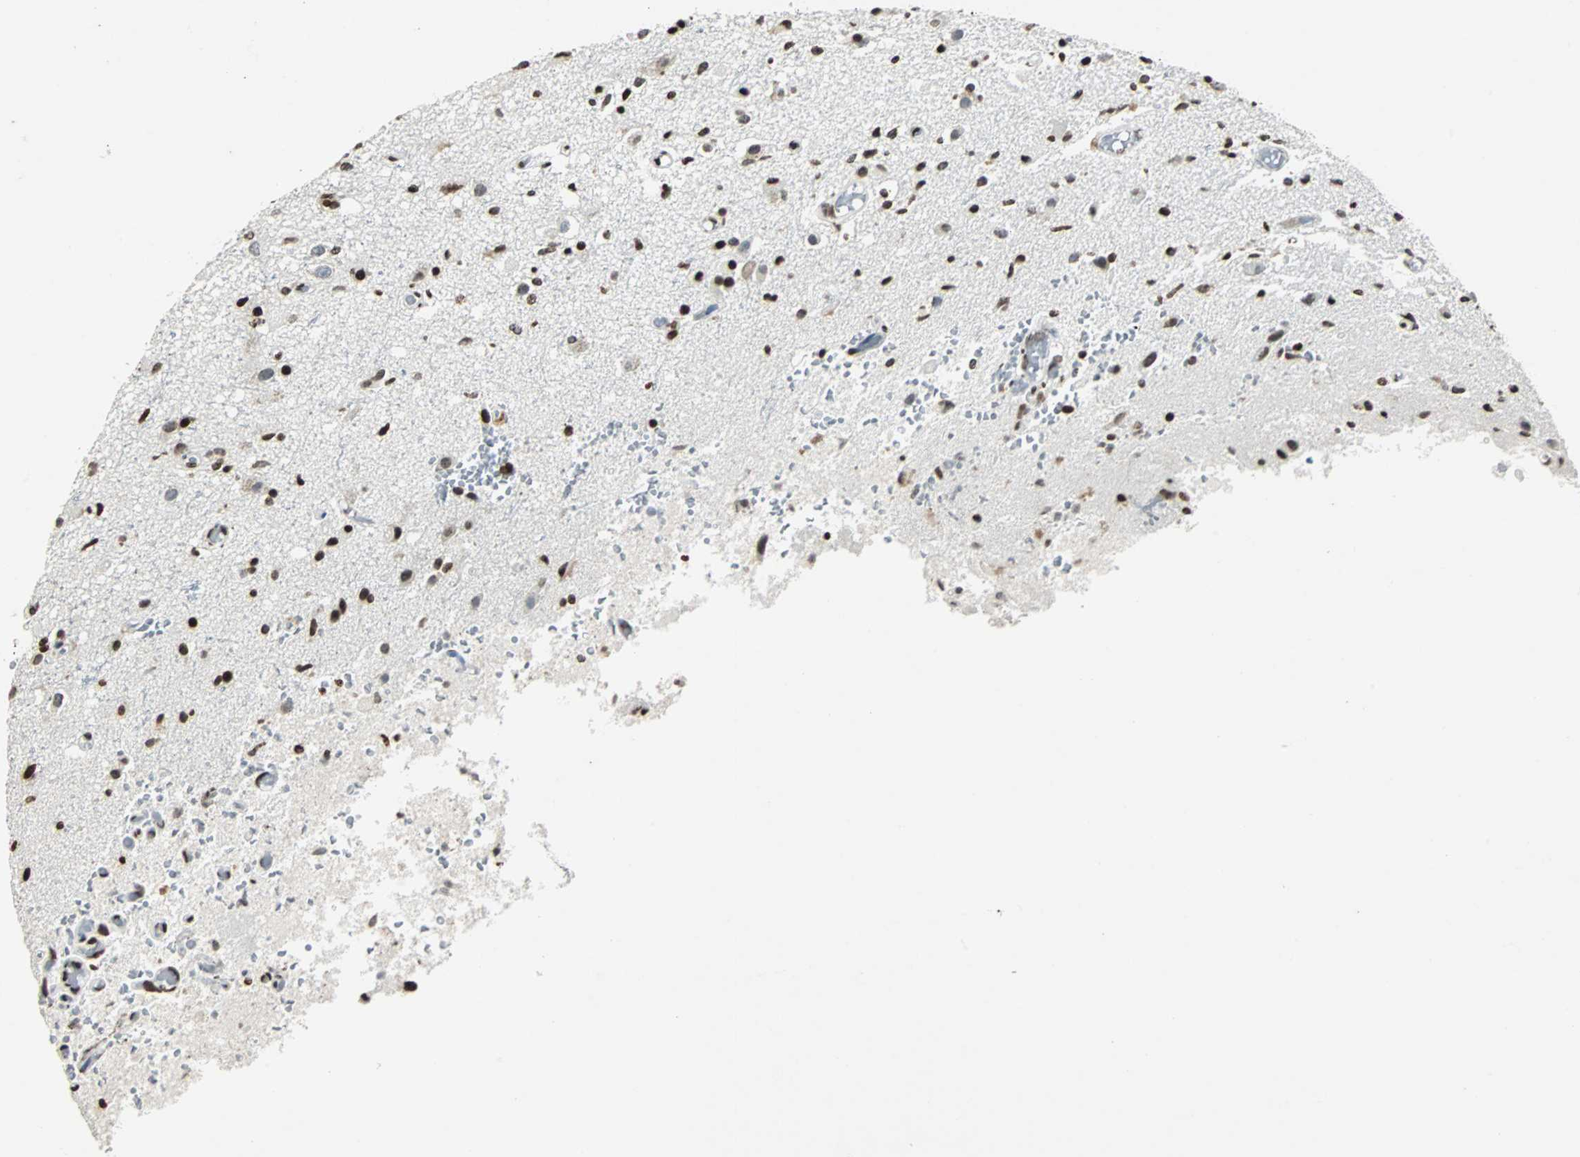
{"staining": {"intensity": "strong", "quantity": ">75%", "location": "nuclear"}, "tissue": "glioma", "cell_type": "Tumor cells", "image_type": "cancer", "snomed": [{"axis": "morphology", "description": "Normal tissue, NOS"}, {"axis": "morphology", "description": "Glioma, malignant, High grade"}, {"axis": "topography", "description": "Cerebral cortex"}], "caption": "Immunohistochemical staining of human glioma reveals high levels of strong nuclear staining in about >75% of tumor cells.", "gene": "PAXIP1", "patient": {"sex": "male", "age": 77}}